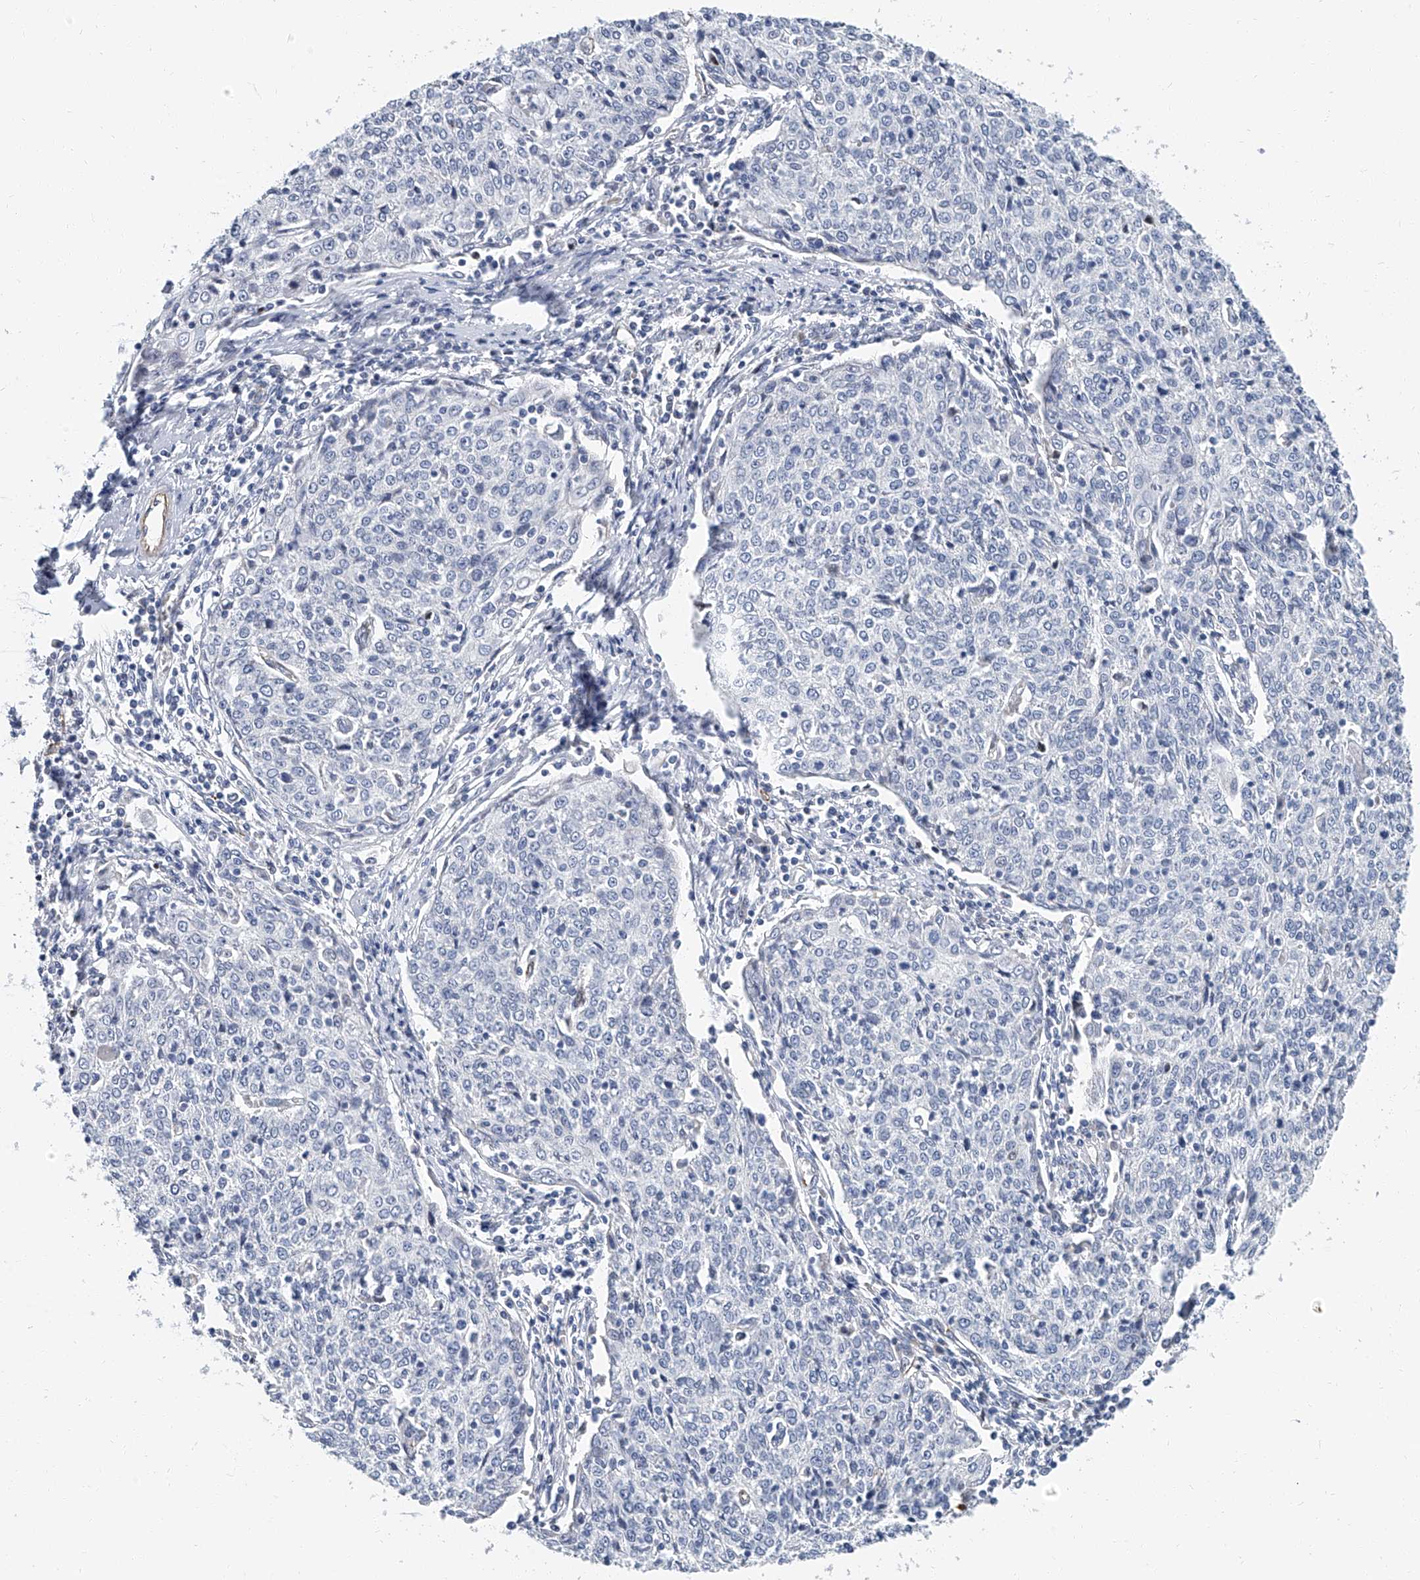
{"staining": {"intensity": "negative", "quantity": "none", "location": "none"}, "tissue": "cervical cancer", "cell_type": "Tumor cells", "image_type": "cancer", "snomed": [{"axis": "morphology", "description": "Squamous cell carcinoma, NOS"}, {"axis": "topography", "description": "Cervix"}], "caption": "An immunohistochemistry (IHC) photomicrograph of cervical cancer (squamous cell carcinoma) is shown. There is no staining in tumor cells of cervical cancer (squamous cell carcinoma).", "gene": "KIRREL1", "patient": {"sex": "female", "age": 48}}